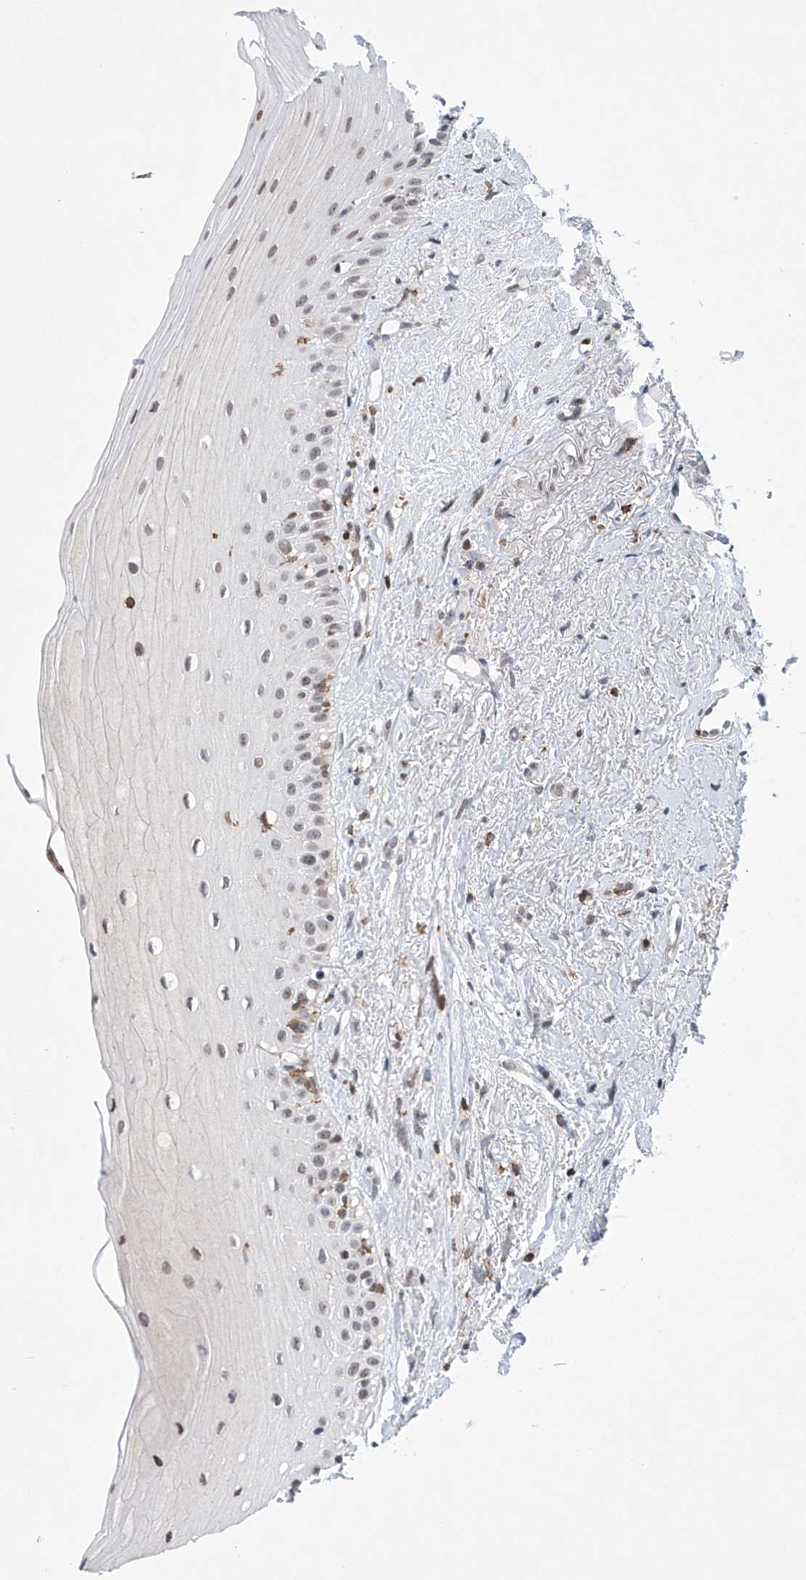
{"staining": {"intensity": "weak", "quantity": "<25%", "location": "nuclear"}, "tissue": "oral mucosa", "cell_type": "Squamous epithelial cells", "image_type": "normal", "snomed": [{"axis": "morphology", "description": "Normal tissue, NOS"}, {"axis": "topography", "description": "Oral tissue"}], "caption": "A micrograph of oral mucosa stained for a protein demonstrates no brown staining in squamous epithelial cells. (DAB (3,3'-diaminobenzidine) immunohistochemistry with hematoxylin counter stain).", "gene": "MSL3", "patient": {"sex": "female", "age": 63}}